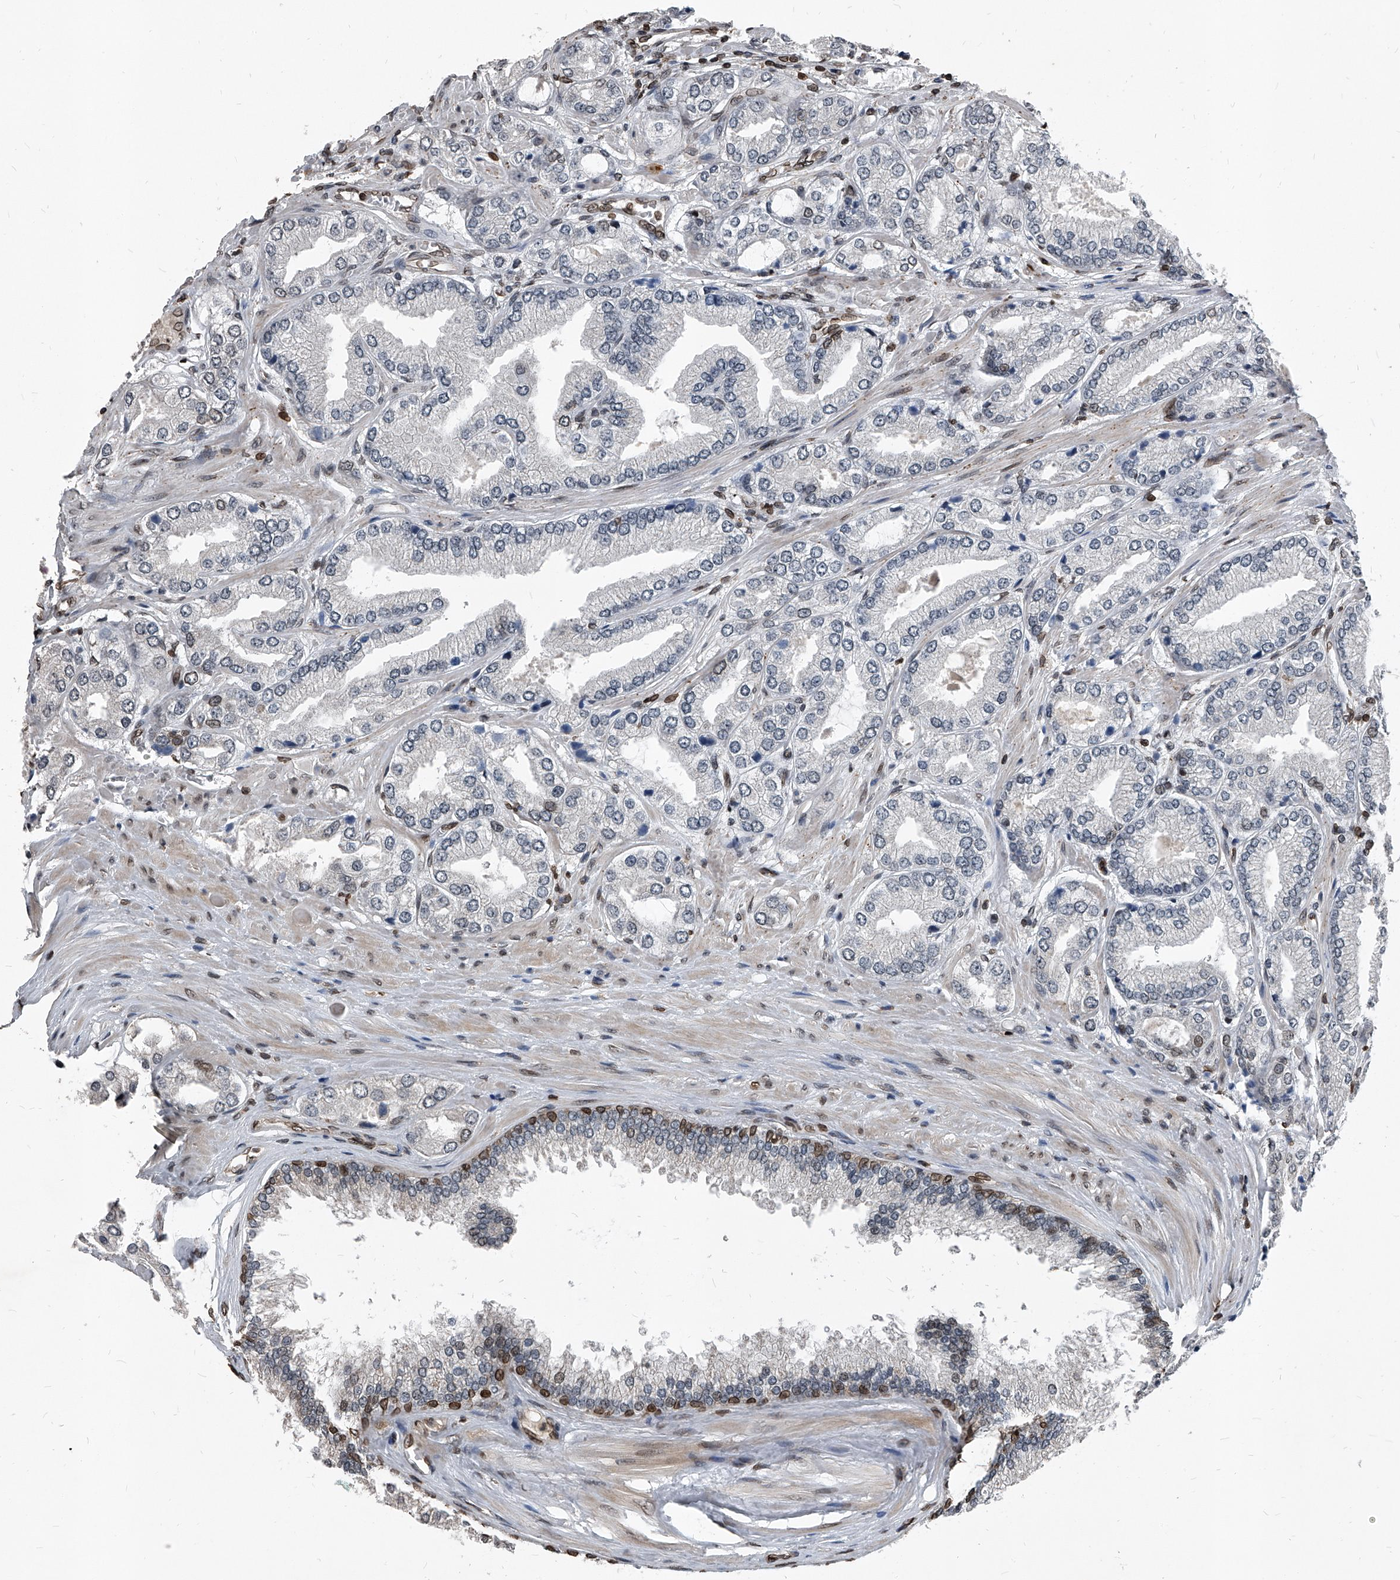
{"staining": {"intensity": "negative", "quantity": "none", "location": "none"}, "tissue": "prostate cancer", "cell_type": "Tumor cells", "image_type": "cancer", "snomed": [{"axis": "morphology", "description": "Adenocarcinoma, Low grade"}, {"axis": "topography", "description": "Prostate"}], "caption": "This is an IHC histopathology image of prostate low-grade adenocarcinoma. There is no staining in tumor cells.", "gene": "PHF20", "patient": {"sex": "male", "age": 62}}